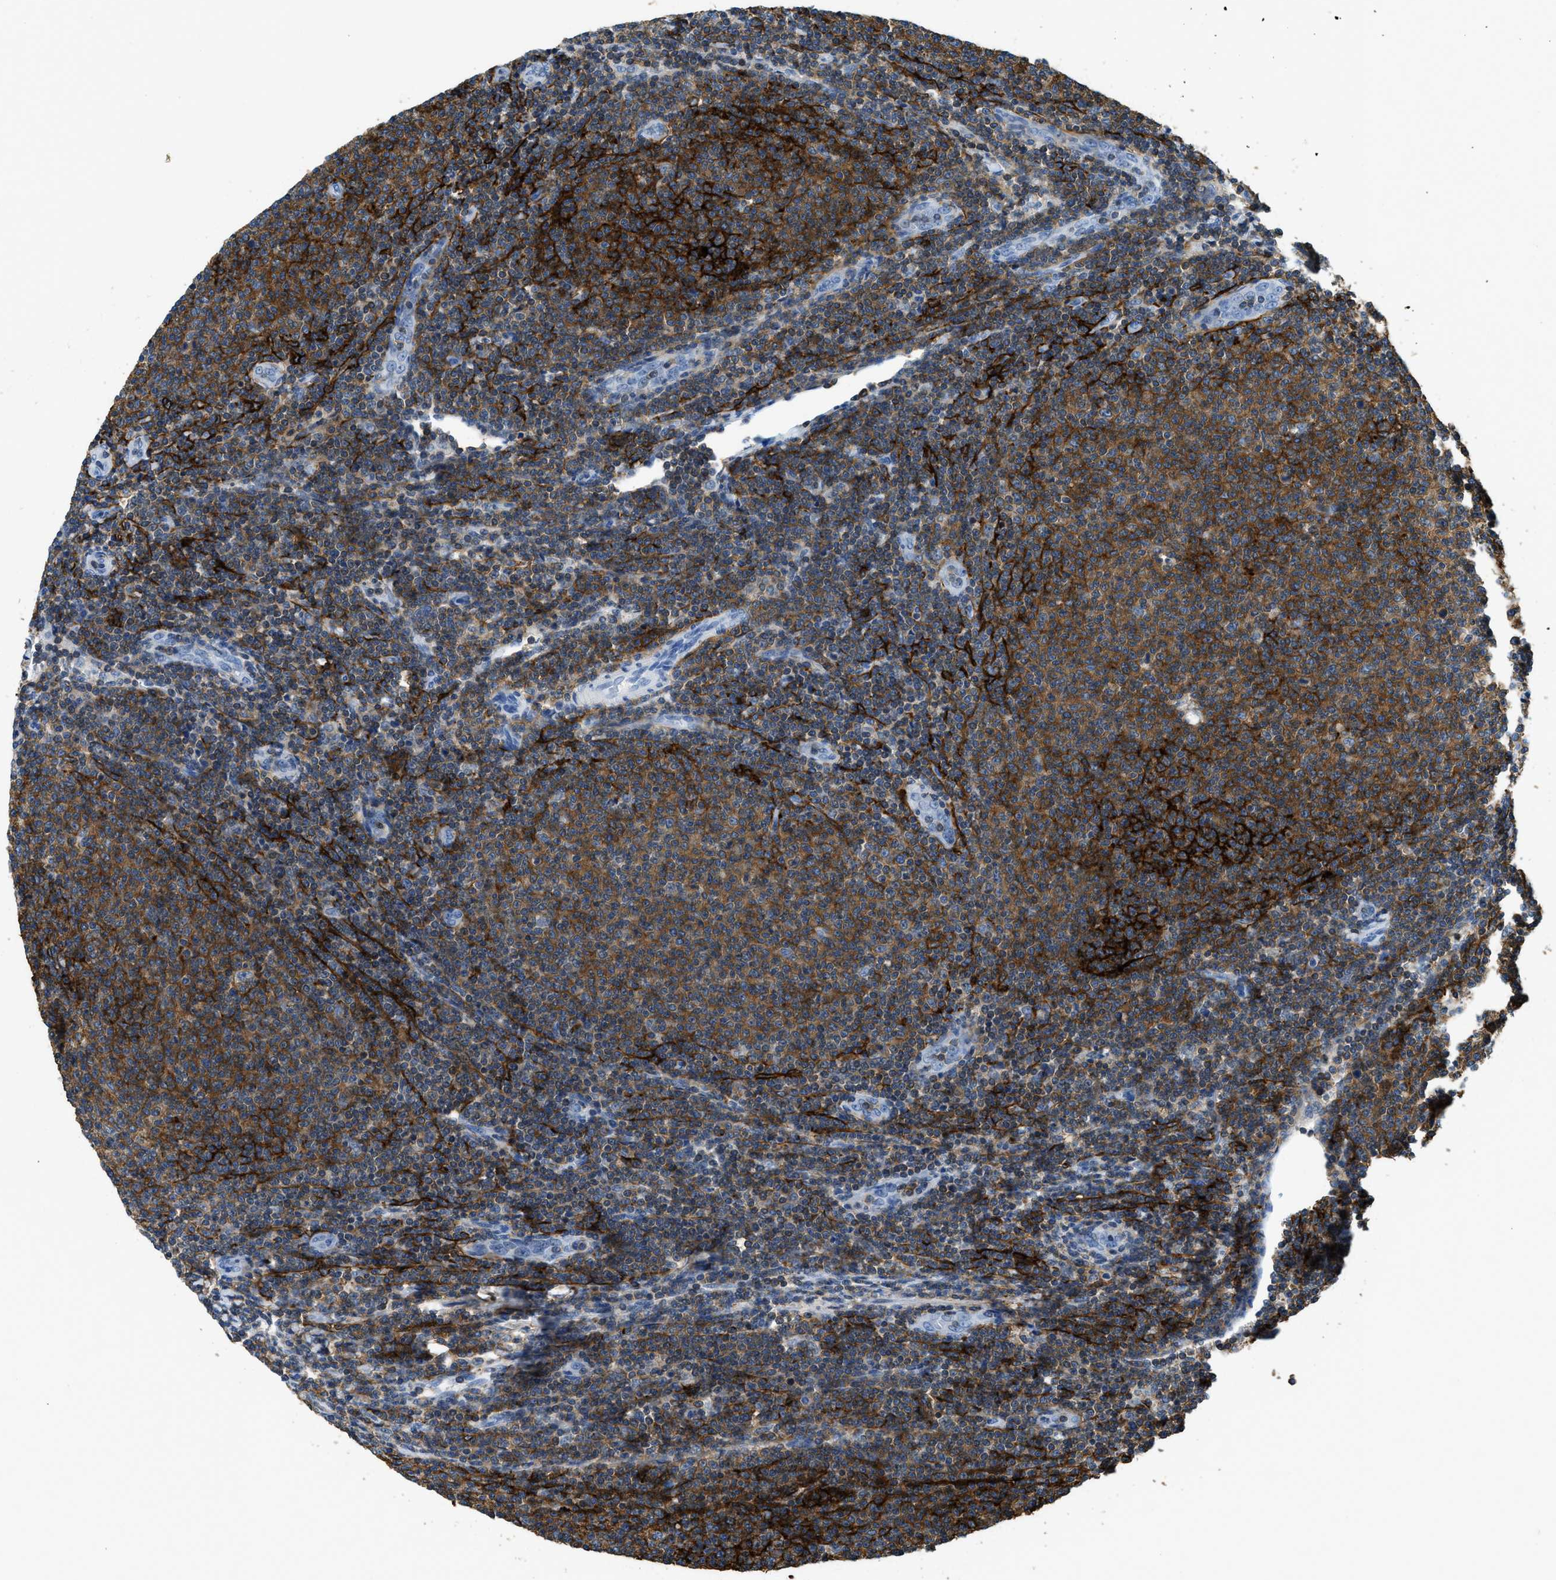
{"staining": {"intensity": "strong", "quantity": ">75%", "location": "cytoplasmic/membranous"}, "tissue": "lymphoma", "cell_type": "Tumor cells", "image_type": "cancer", "snomed": [{"axis": "morphology", "description": "Malignant lymphoma, non-Hodgkin's type, Low grade"}, {"axis": "topography", "description": "Lymph node"}], "caption": "Protein positivity by immunohistochemistry (IHC) reveals strong cytoplasmic/membranous positivity in about >75% of tumor cells in lymphoma.", "gene": "FAM151A", "patient": {"sex": "male", "age": 66}}